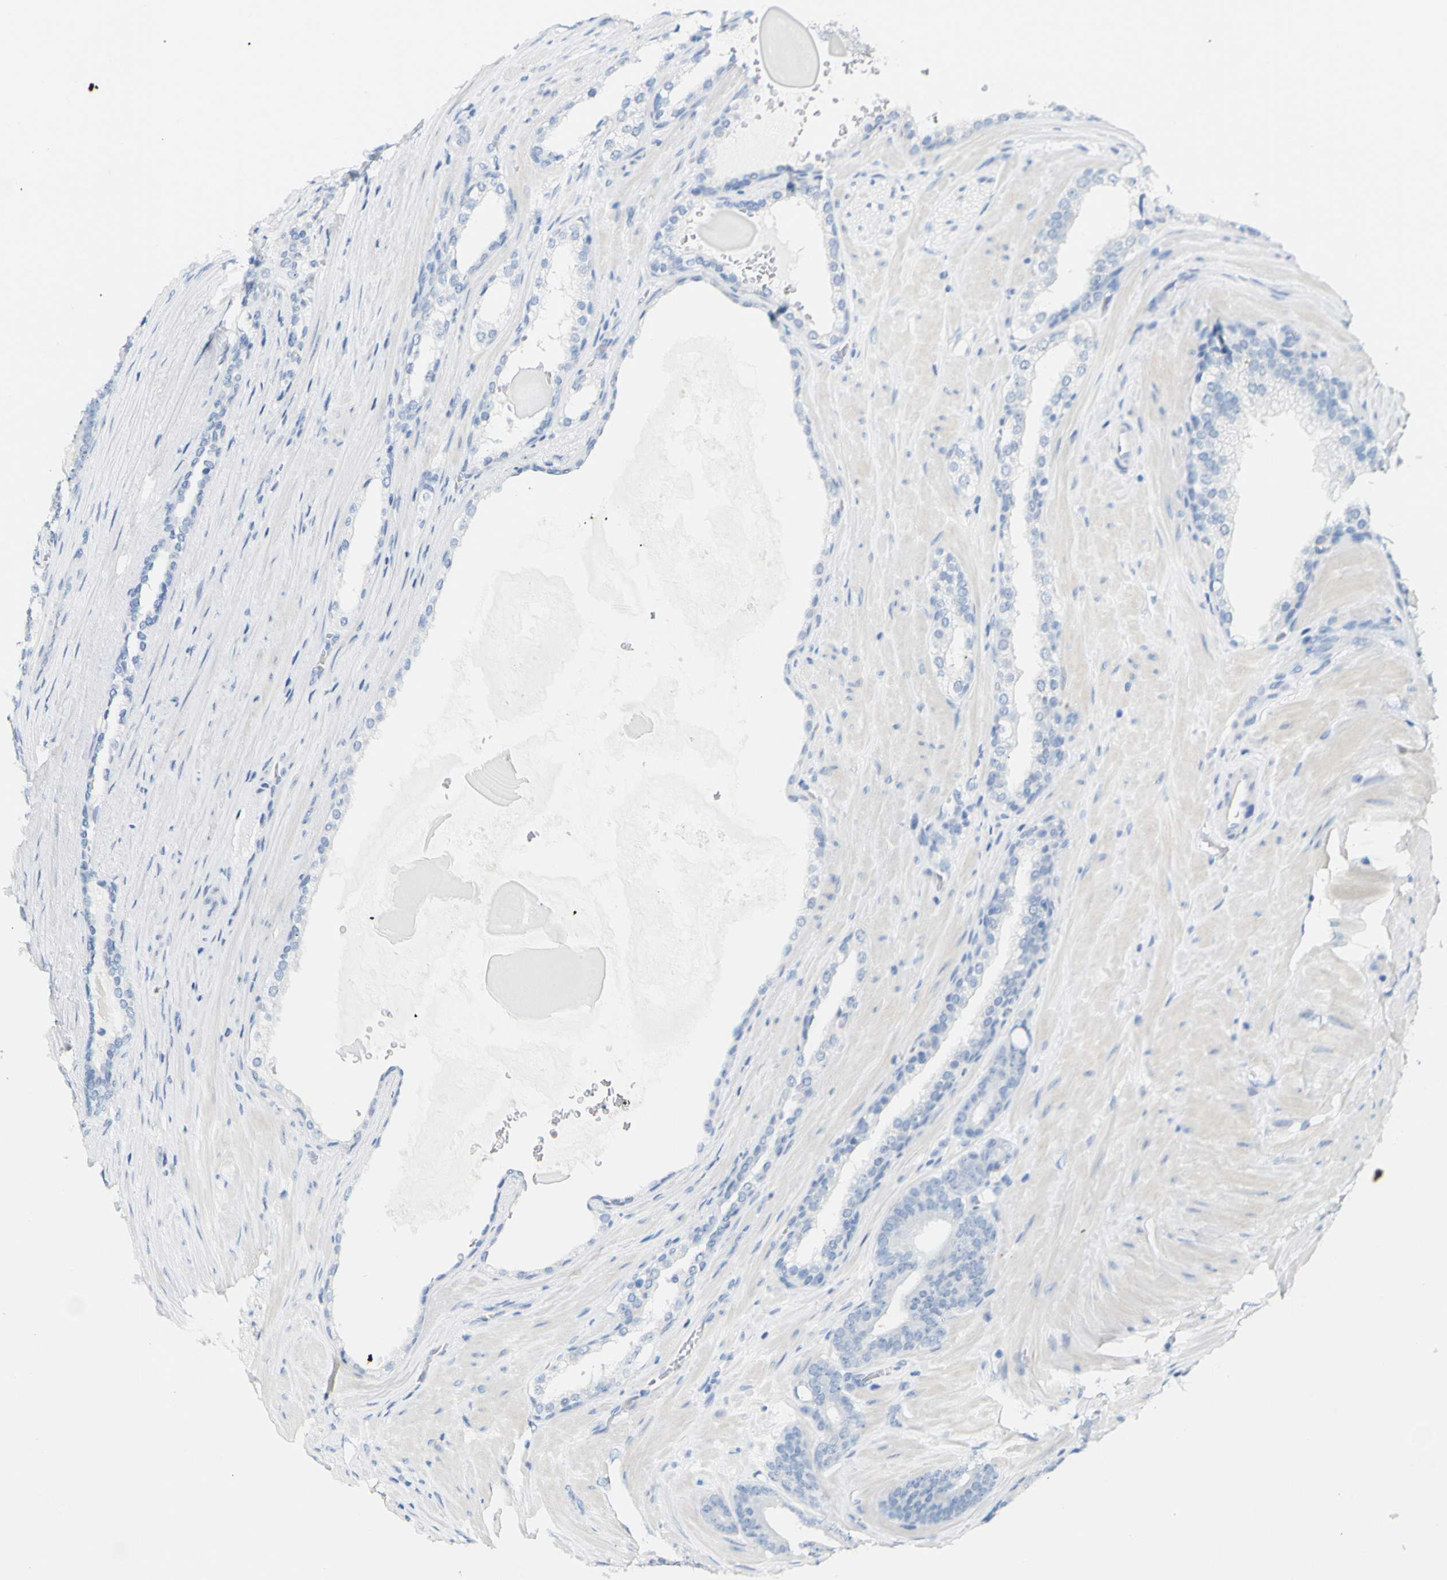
{"staining": {"intensity": "negative", "quantity": "none", "location": "none"}, "tissue": "prostate cancer", "cell_type": "Tumor cells", "image_type": "cancer", "snomed": [{"axis": "morphology", "description": "Adenocarcinoma, High grade"}, {"axis": "topography", "description": "Prostate"}], "caption": "Immunohistochemistry photomicrograph of neoplastic tissue: human prostate cancer stained with DAB displays no significant protein expression in tumor cells.", "gene": "OPN1SW", "patient": {"sex": "male", "age": 60}}